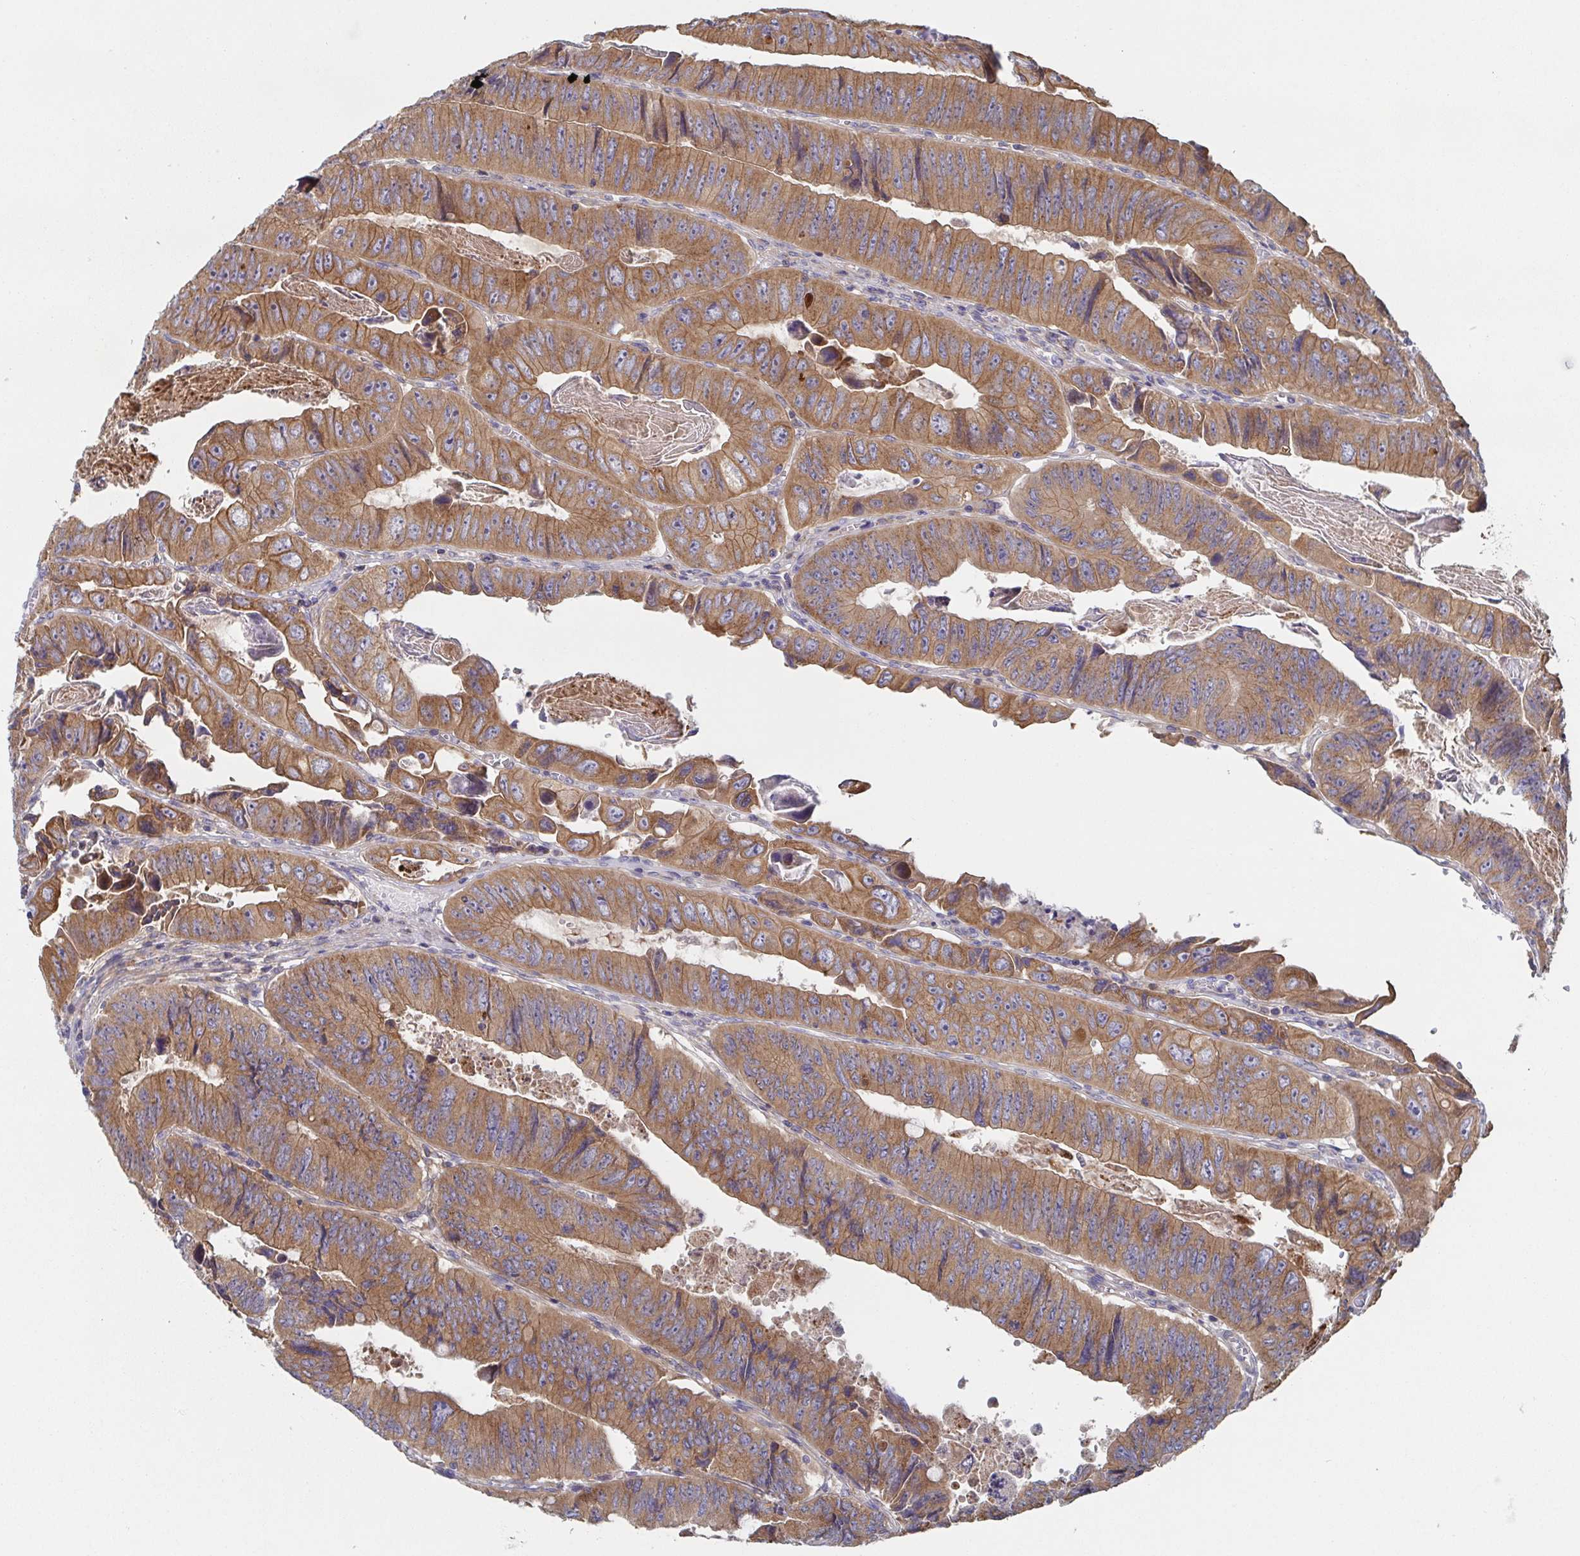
{"staining": {"intensity": "moderate", "quantity": ">75%", "location": "cytoplasmic/membranous"}, "tissue": "colorectal cancer", "cell_type": "Tumor cells", "image_type": "cancer", "snomed": [{"axis": "morphology", "description": "Adenocarcinoma, NOS"}, {"axis": "topography", "description": "Colon"}], "caption": "The immunohistochemical stain labels moderate cytoplasmic/membranous staining in tumor cells of colorectal cancer (adenocarcinoma) tissue.", "gene": "TUFT1", "patient": {"sex": "female", "age": 84}}